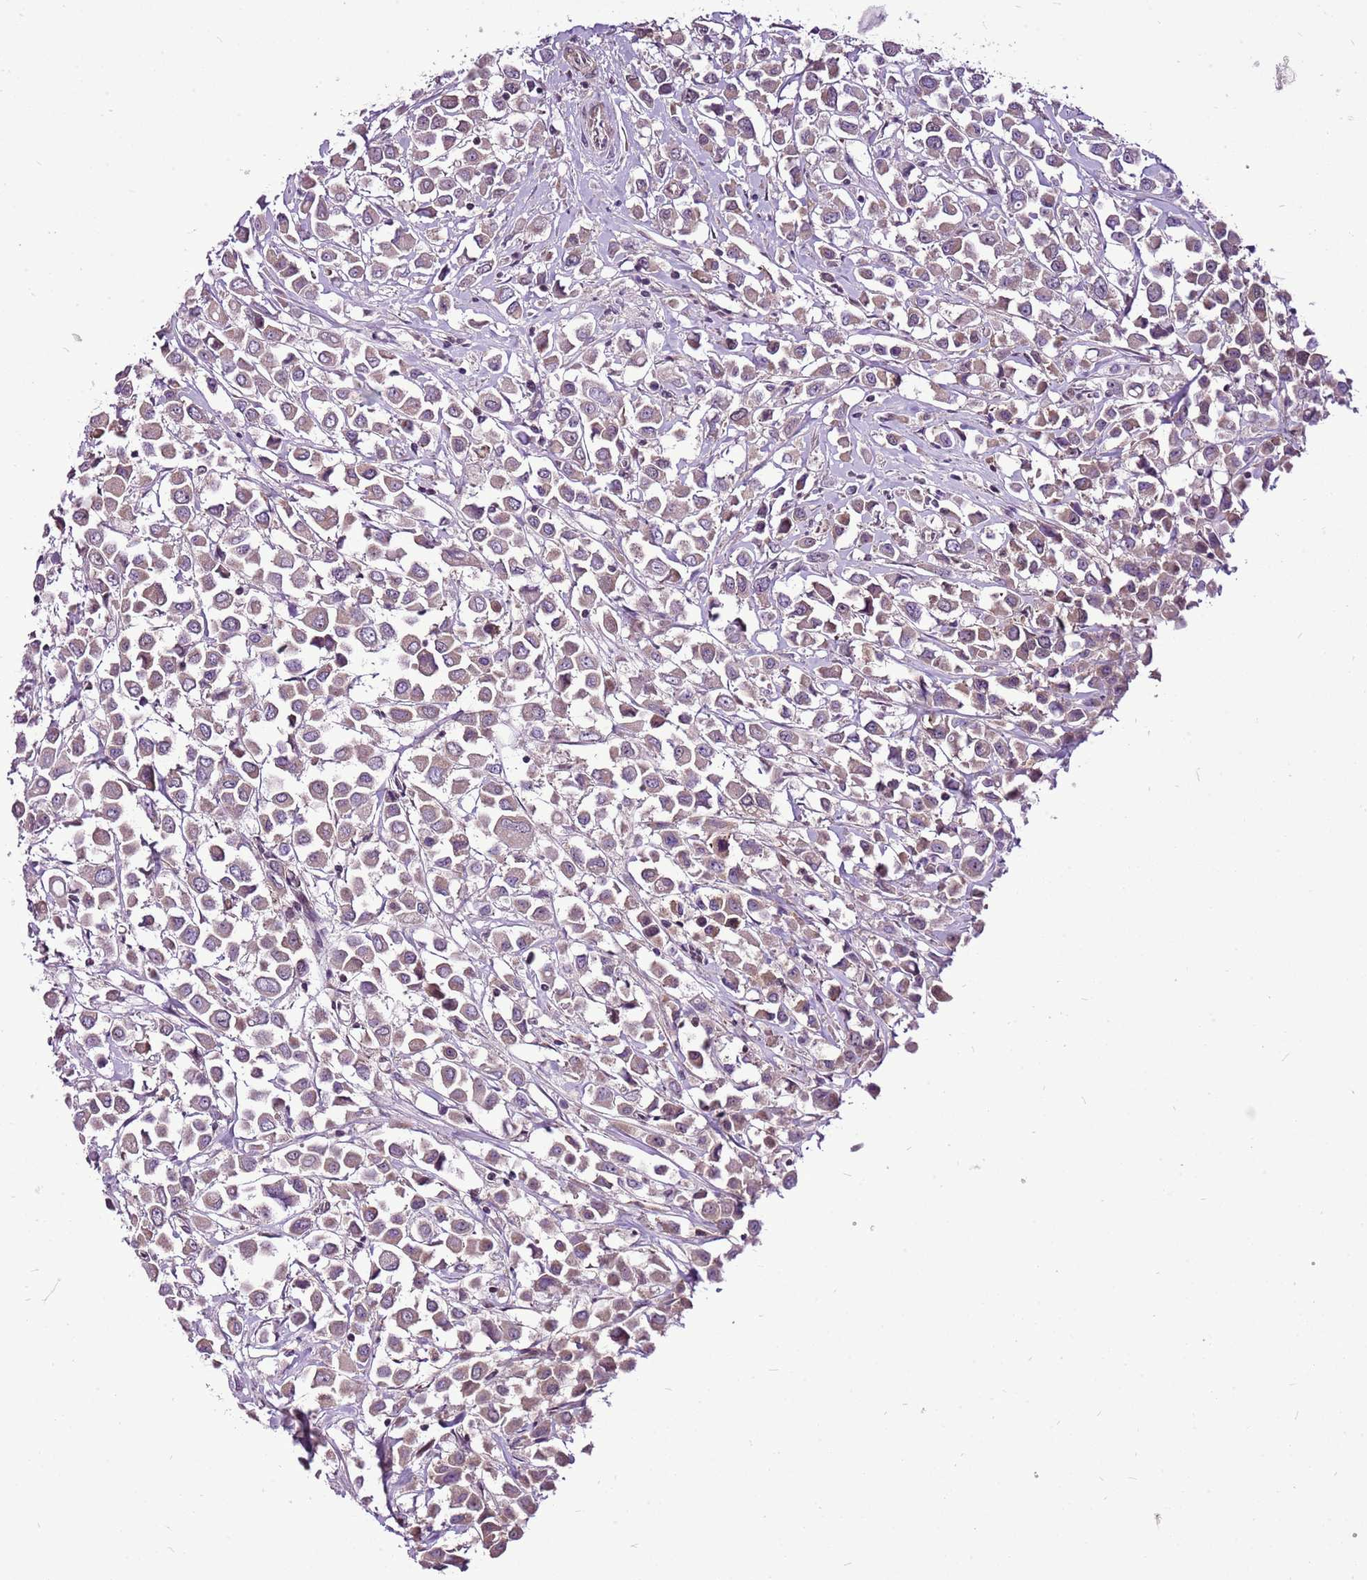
{"staining": {"intensity": "weak", "quantity": ">75%", "location": "cytoplasmic/membranous"}, "tissue": "breast cancer", "cell_type": "Tumor cells", "image_type": "cancer", "snomed": [{"axis": "morphology", "description": "Duct carcinoma"}, {"axis": "topography", "description": "Breast"}], "caption": "Immunohistochemical staining of human invasive ductal carcinoma (breast) exhibits weak cytoplasmic/membranous protein expression in about >75% of tumor cells.", "gene": "CCDC166", "patient": {"sex": "female", "age": 61}}